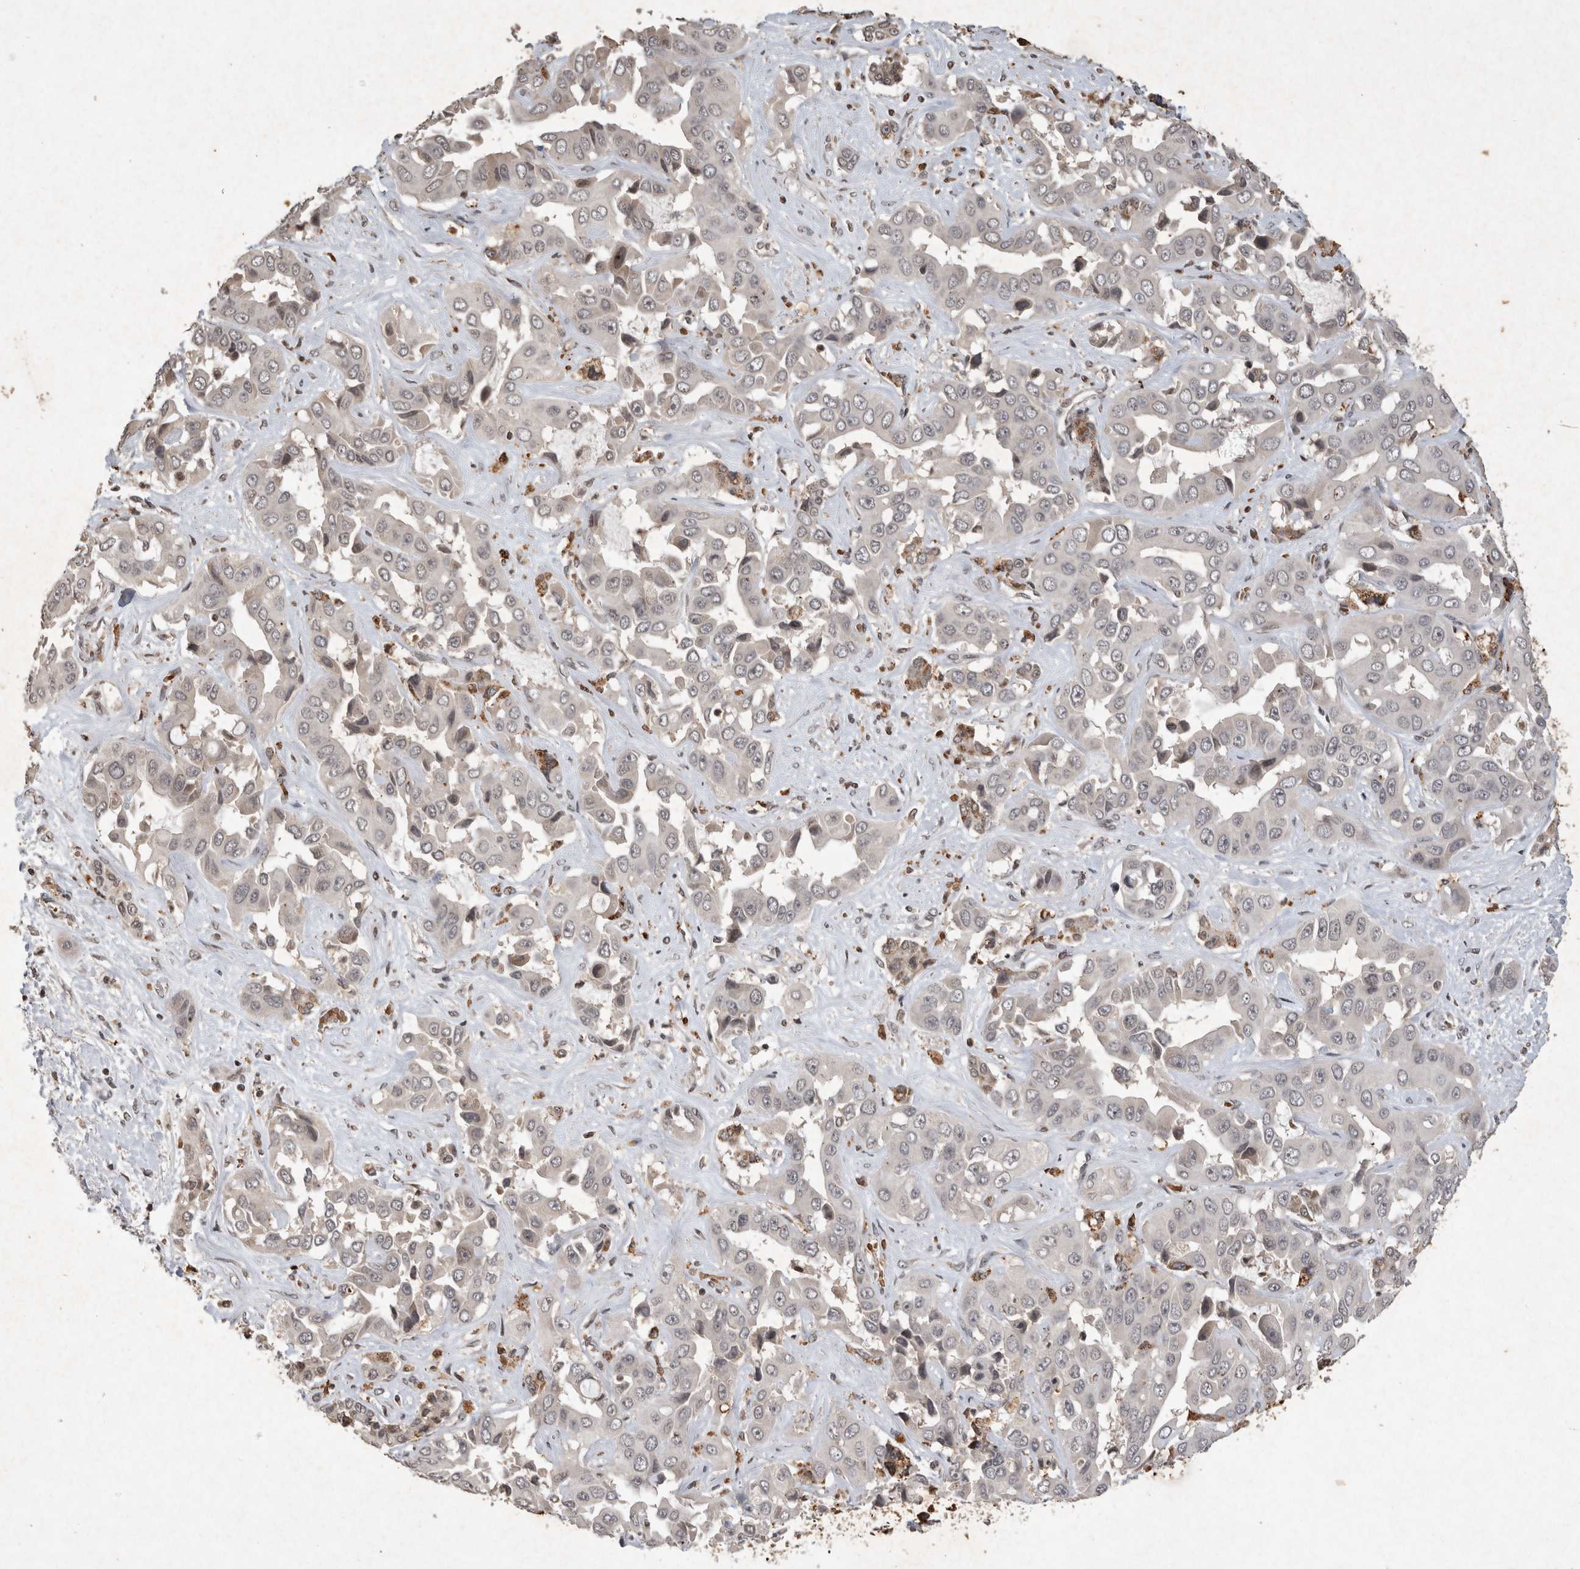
{"staining": {"intensity": "negative", "quantity": "none", "location": "none"}, "tissue": "liver cancer", "cell_type": "Tumor cells", "image_type": "cancer", "snomed": [{"axis": "morphology", "description": "Cholangiocarcinoma"}, {"axis": "topography", "description": "Liver"}], "caption": "This micrograph is of liver cancer stained with immunohistochemistry (IHC) to label a protein in brown with the nuclei are counter-stained blue. There is no expression in tumor cells.", "gene": "HRK", "patient": {"sex": "female", "age": 52}}